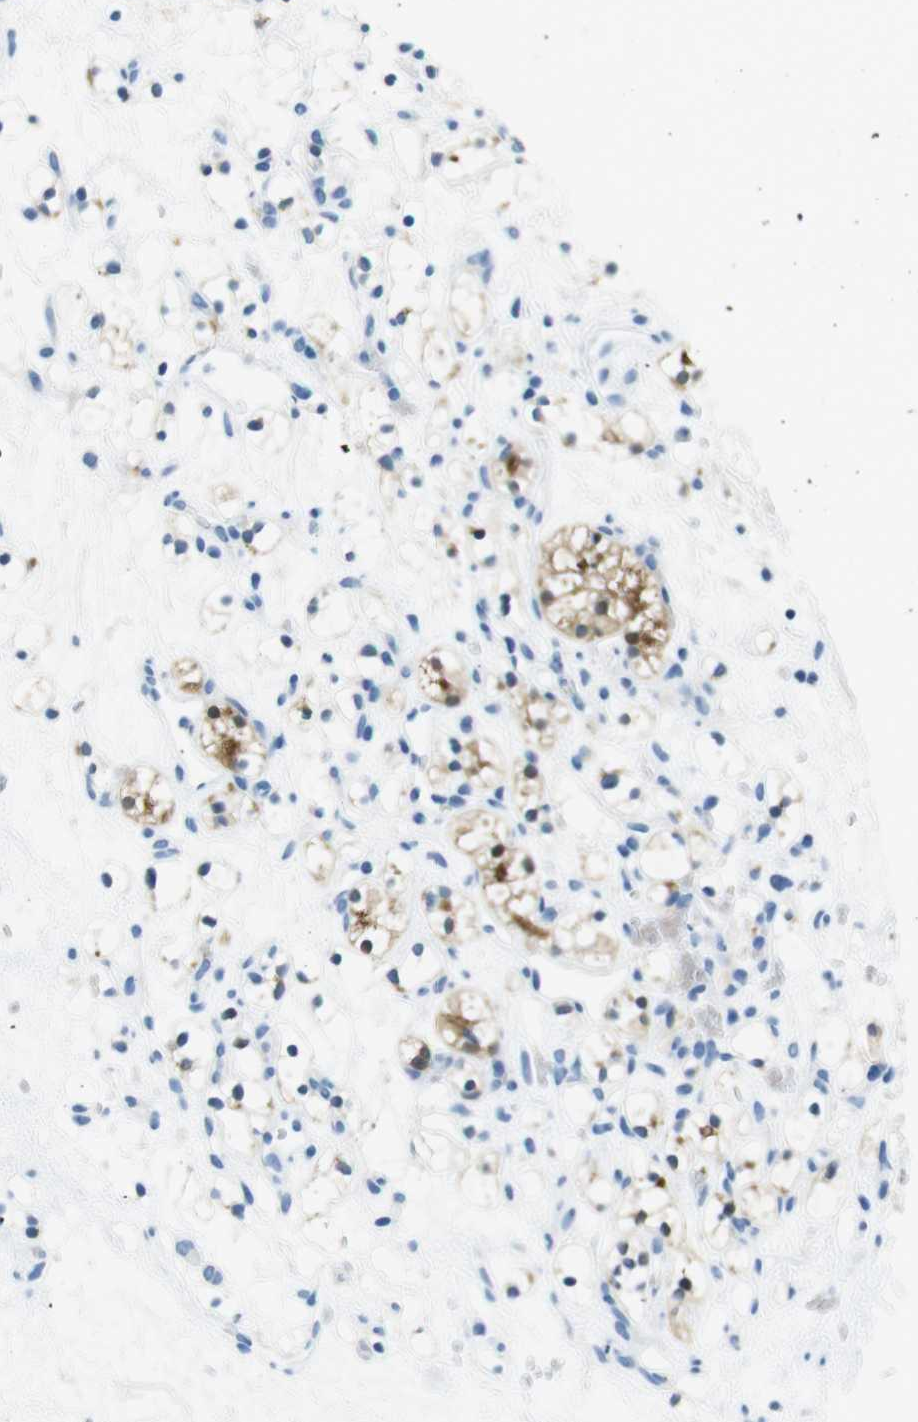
{"staining": {"intensity": "moderate", "quantity": "25%-75%", "location": "cytoplasmic/membranous,nuclear"}, "tissue": "renal cancer", "cell_type": "Tumor cells", "image_type": "cancer", "snomed": [{"axis": "morphology", "description": "Adenocarcinoma, NOS"}, {"axis": "topography", "description": "Kidney"}], "caption": "Tumor cells exhibit medium levels of moderate cytoplasmic/membranous and nuclear expression in approximately 25%-75% of cells in renal adenocarcinoma. The staining was performed using DAB (3,3'-diaminobenzidine) to visualize the protein expression in brown, while the nuclei were stained in blue with hematoxylin (Magnification: 20x).", "gene": "TFAP2C", "patient": {"sex": "female", "age": 60}}